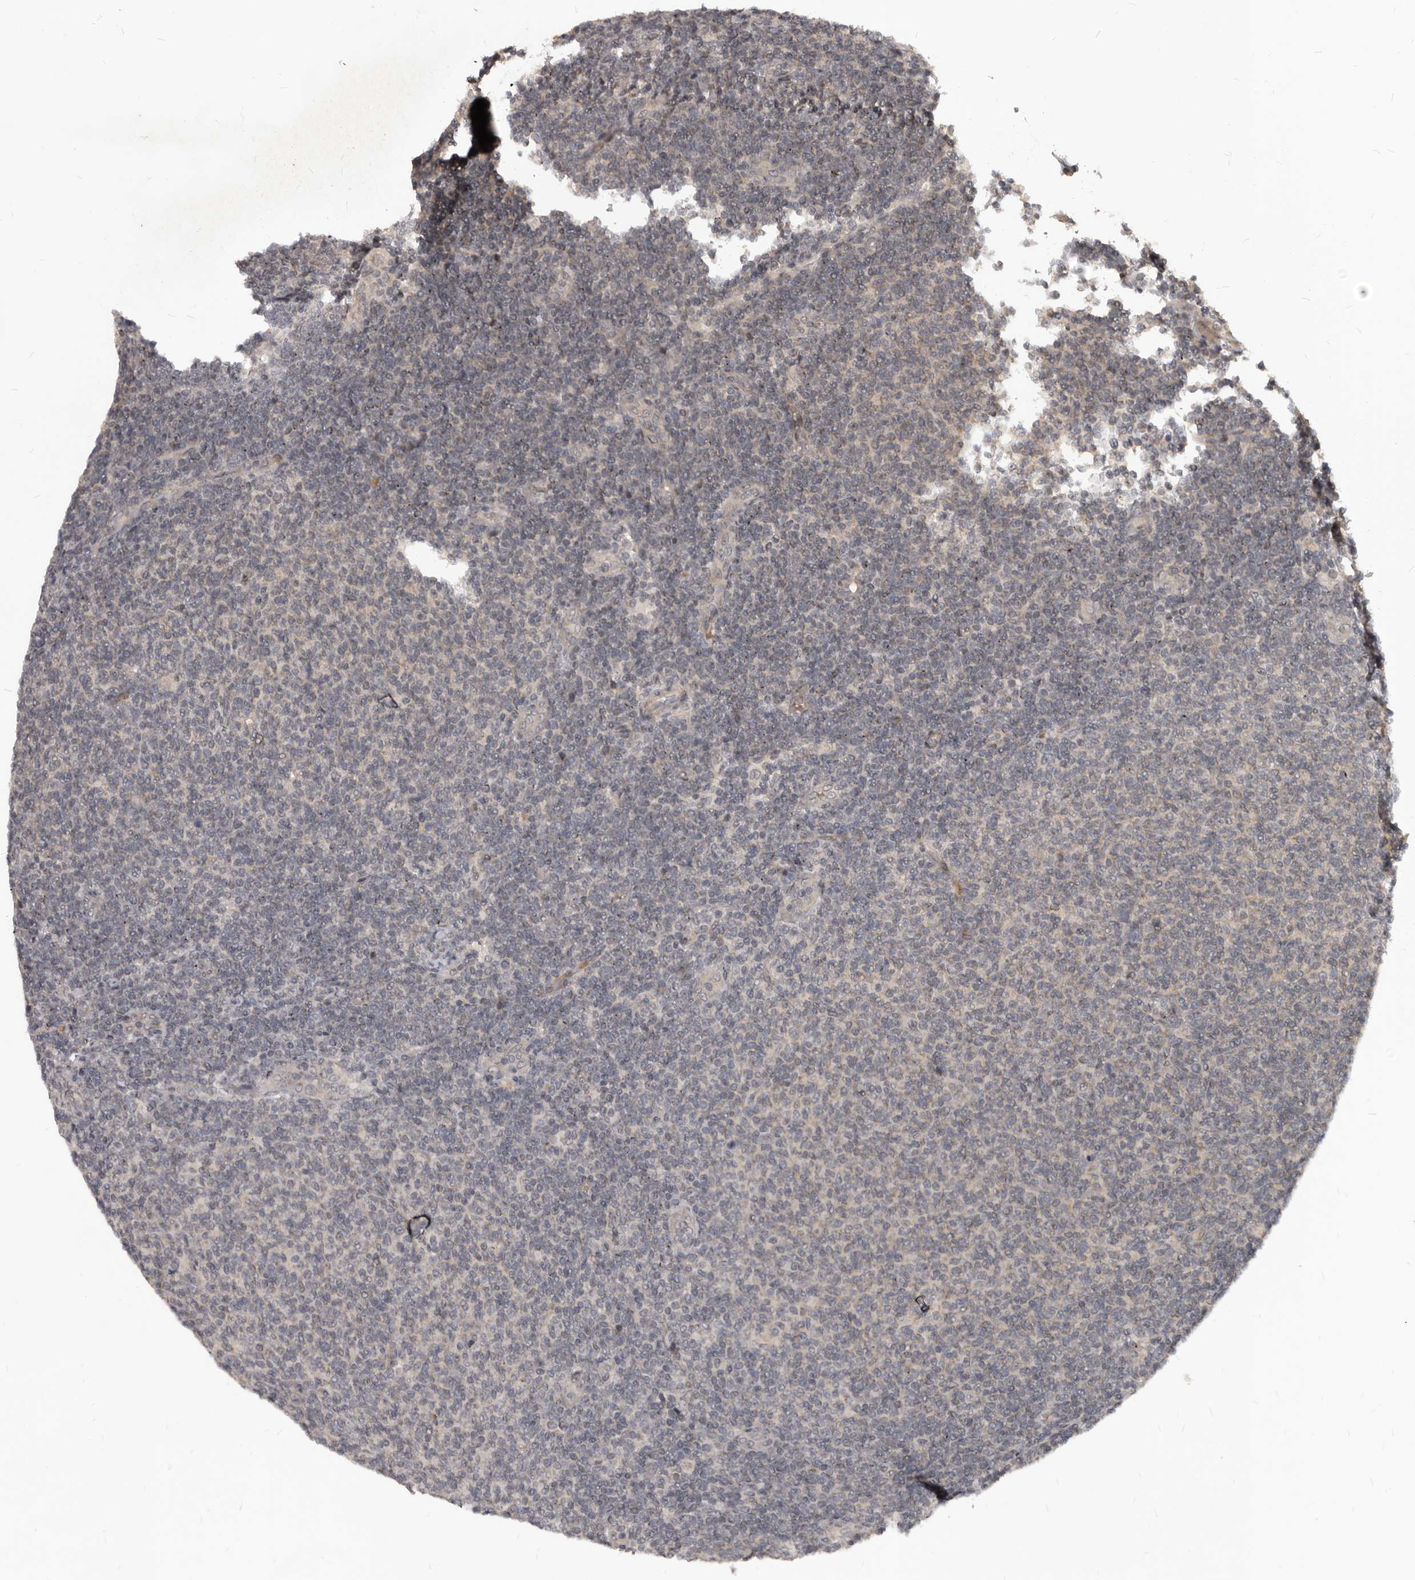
{"staining": {"intensity": "negative", "quantity": "none", "location": "none"}, "tissue": "lymphoma", "cell_type": "Tumor cells", "image_type": "cancer", "snomed": [{"axis": "morphology", "description": "Malignant lymphoma, non-Hodgkin's type, Low grade"}, {"axis": "topography", "description": "Lymph node"}], "caption": "Immunohistochemistry (IHC) of lymphoma displays no positivity in tumor cells.", "gene": "GABPB2", "patient": {"sex": "male", "age": 66}}